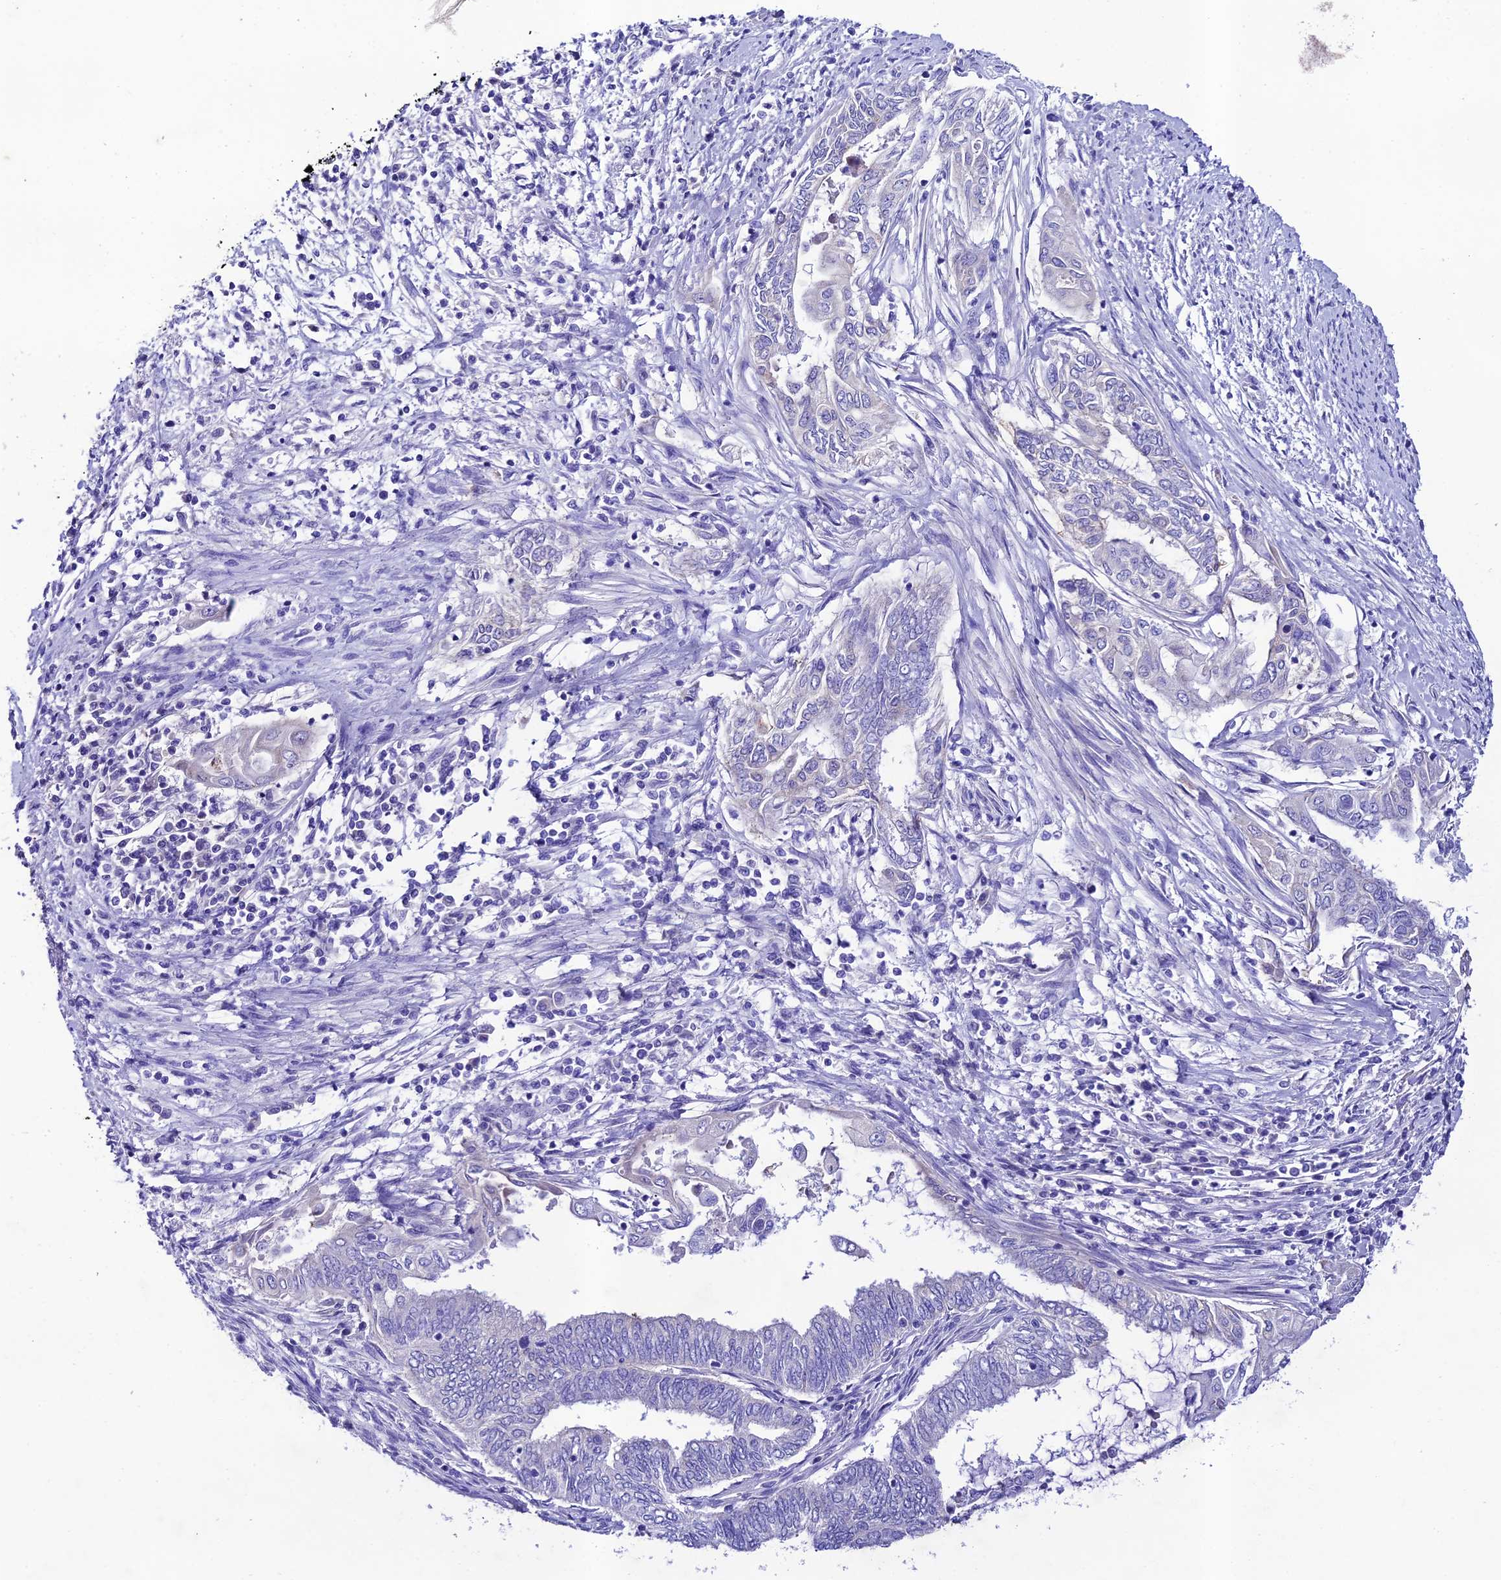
{"staining": {"intensity": "negative", "quantity": "none", "location": "none"}, "tissue": "endometrial cancer", "cell_type": "Tumor cells", "image_type": "cancer", "snomed": [{"axis": "morphology", "description": "Adenocarcinoma, NOS"}, {"axis": "topography", "description": "Uterus"}, {"axis": "topography", "description": "Endometrium"}], "caption": "IHC histopathology image of human adenocarcinoma (endometrial) stained for a protein (brown), which reveals no positivity in tumor cells.", "gene": "NLRP6", "patient": {"sex": "female", "age": 70}}